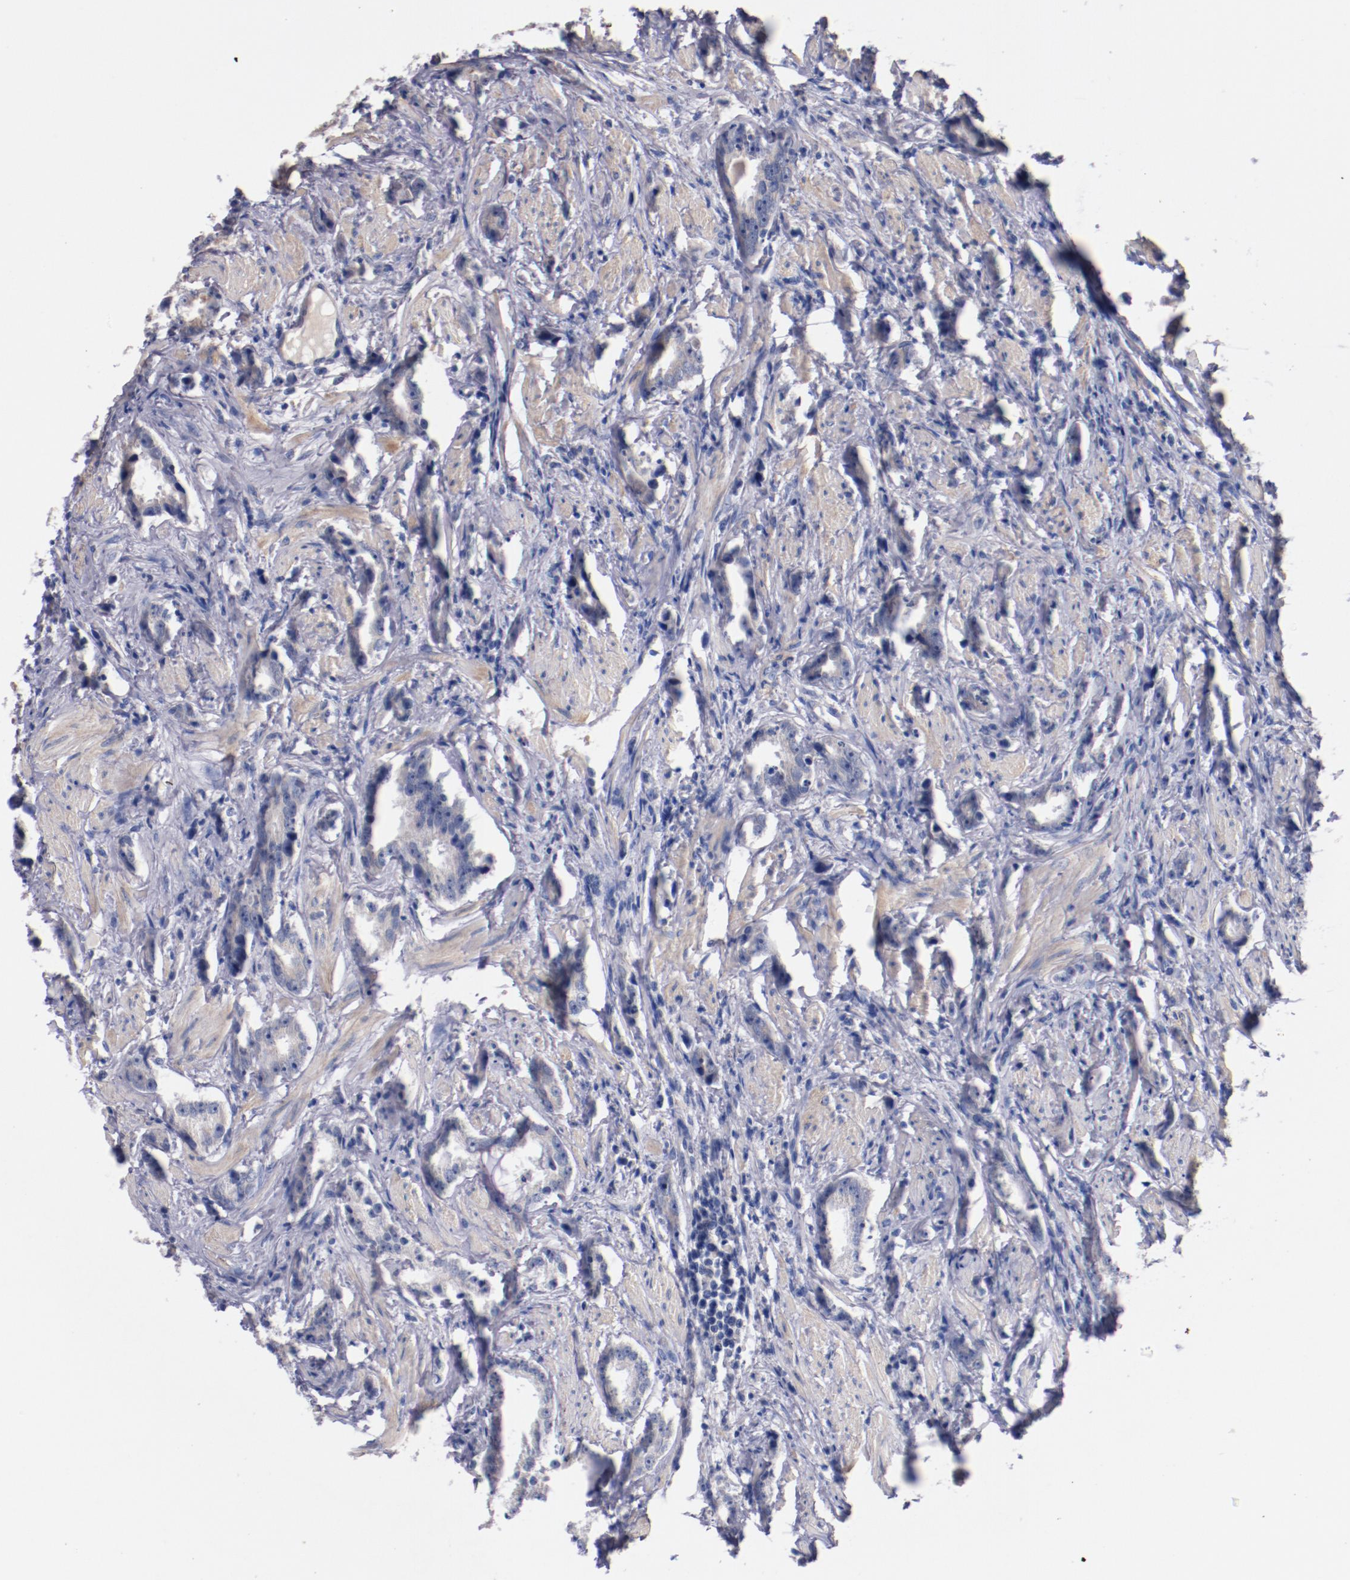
{"staining": {"intensity": "negative", "quantity": "none", "location": "none"}, "tissue": "prostate cancer", "cell_type": "Tumor cells", "image_type": "cancer", "snomed": [{"axis": "morphology", "description": "Adenocarcinoma, Medium grade"}, {"axis": "topography", "description": "Prostate"}], "caption": "The micrograph shows no staining of tumor cells in prostate cancer (medium-grade adenocarcinoma). The staining is performed using DAB (3,3'-diaminobenzidine) brown chromogen with nuclei counter-stained in using hematoxylin.", "gene": "CNTNAP2", "patient": {"sex": "male", "age": 53}}